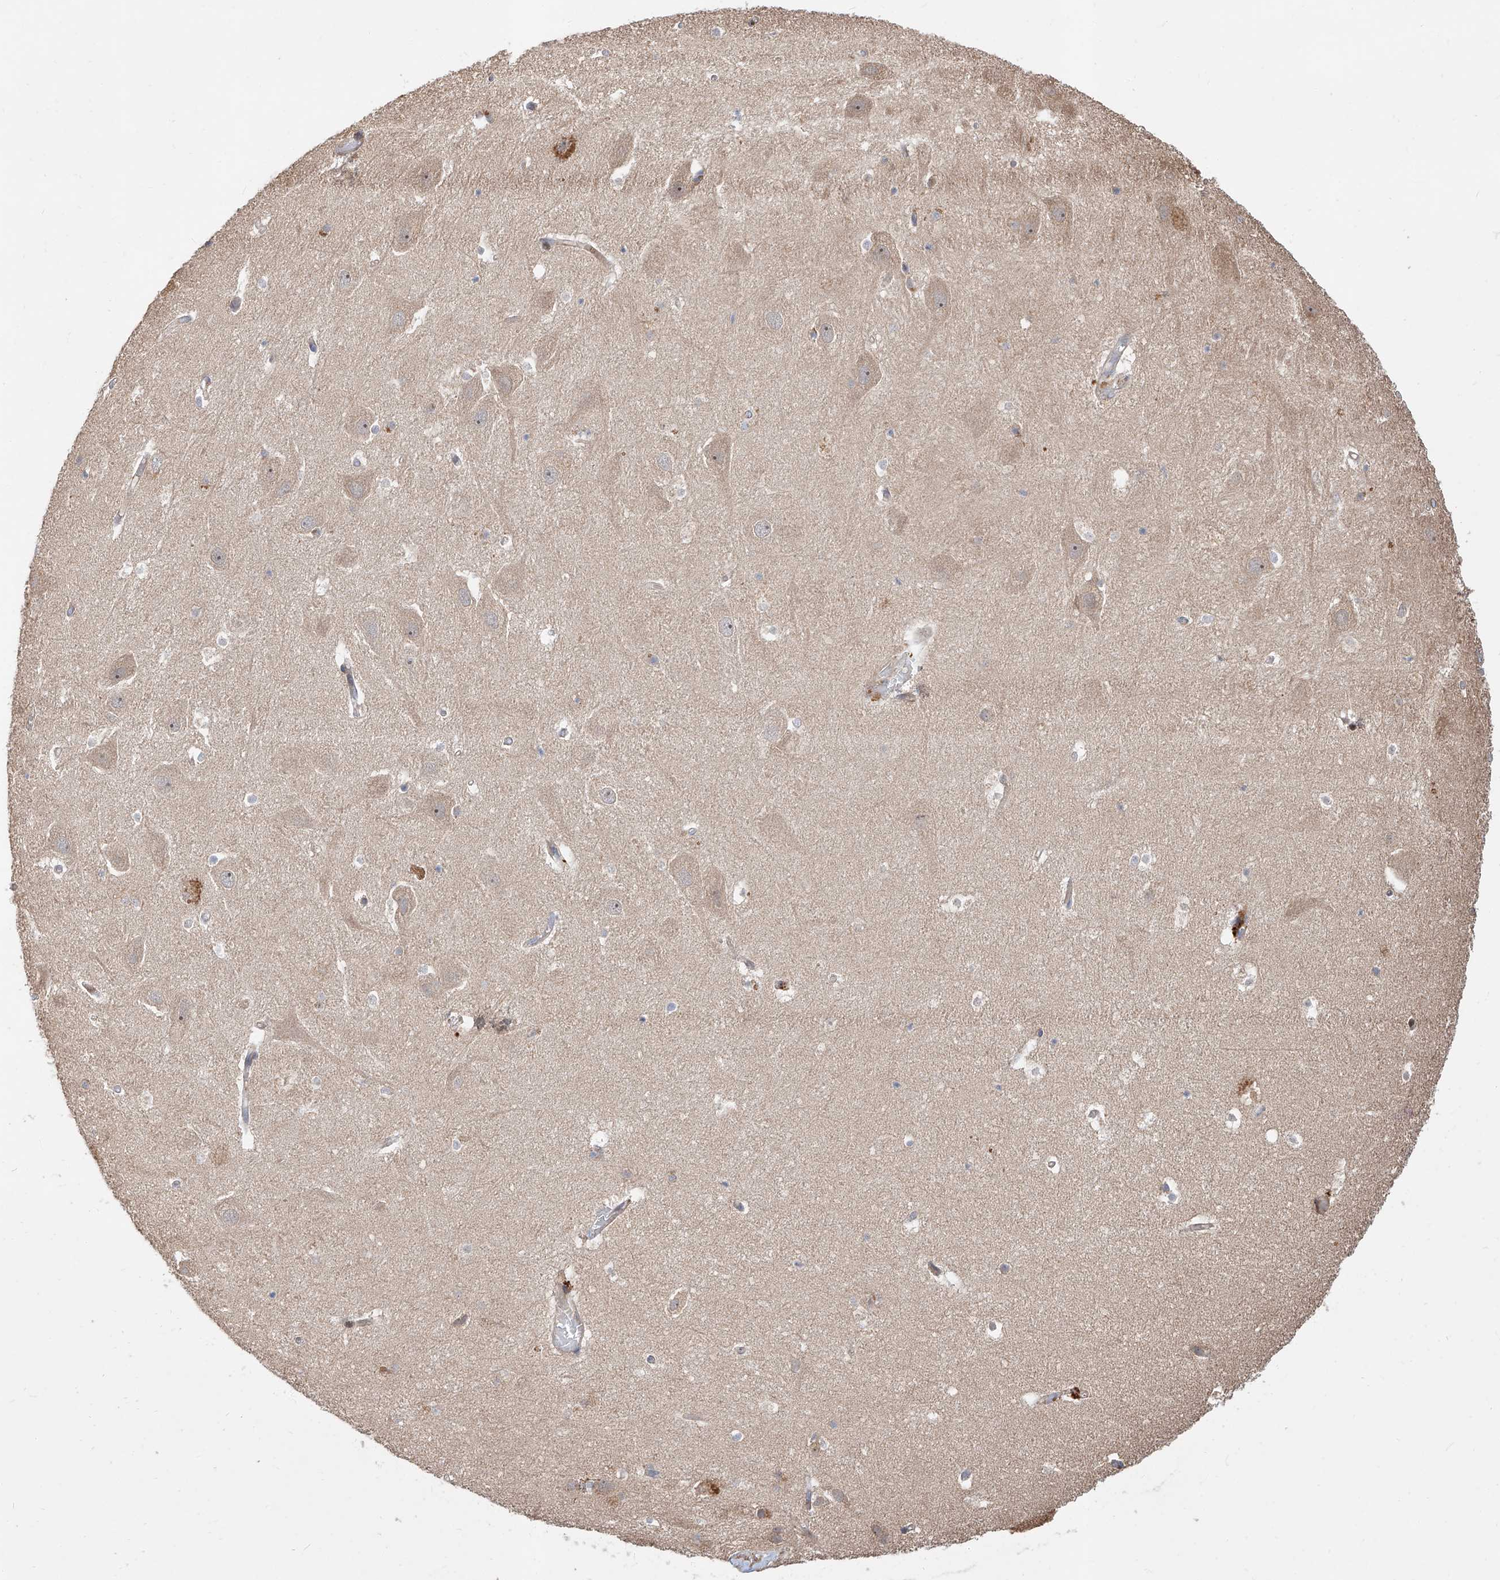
{"staining": {"intensity": "negative", "quantity": "none", "location": "none"}, "tissue": "hippocampus", "cell_type": "Glial cells", "image_type": "normal", "snomed": [{"axis": "morphology", "description": "Normal tissue, NOS"}, {"axis": "topography", "description": "Hippocampus"}], "caption": "IHC of unremarkable human hippocampus exhibits no positivity in glial cells. (DAB immunohistochemistry, high magnification).", "gene": "DIRAS3", "patient": {"sex": "female", "age": 52}}